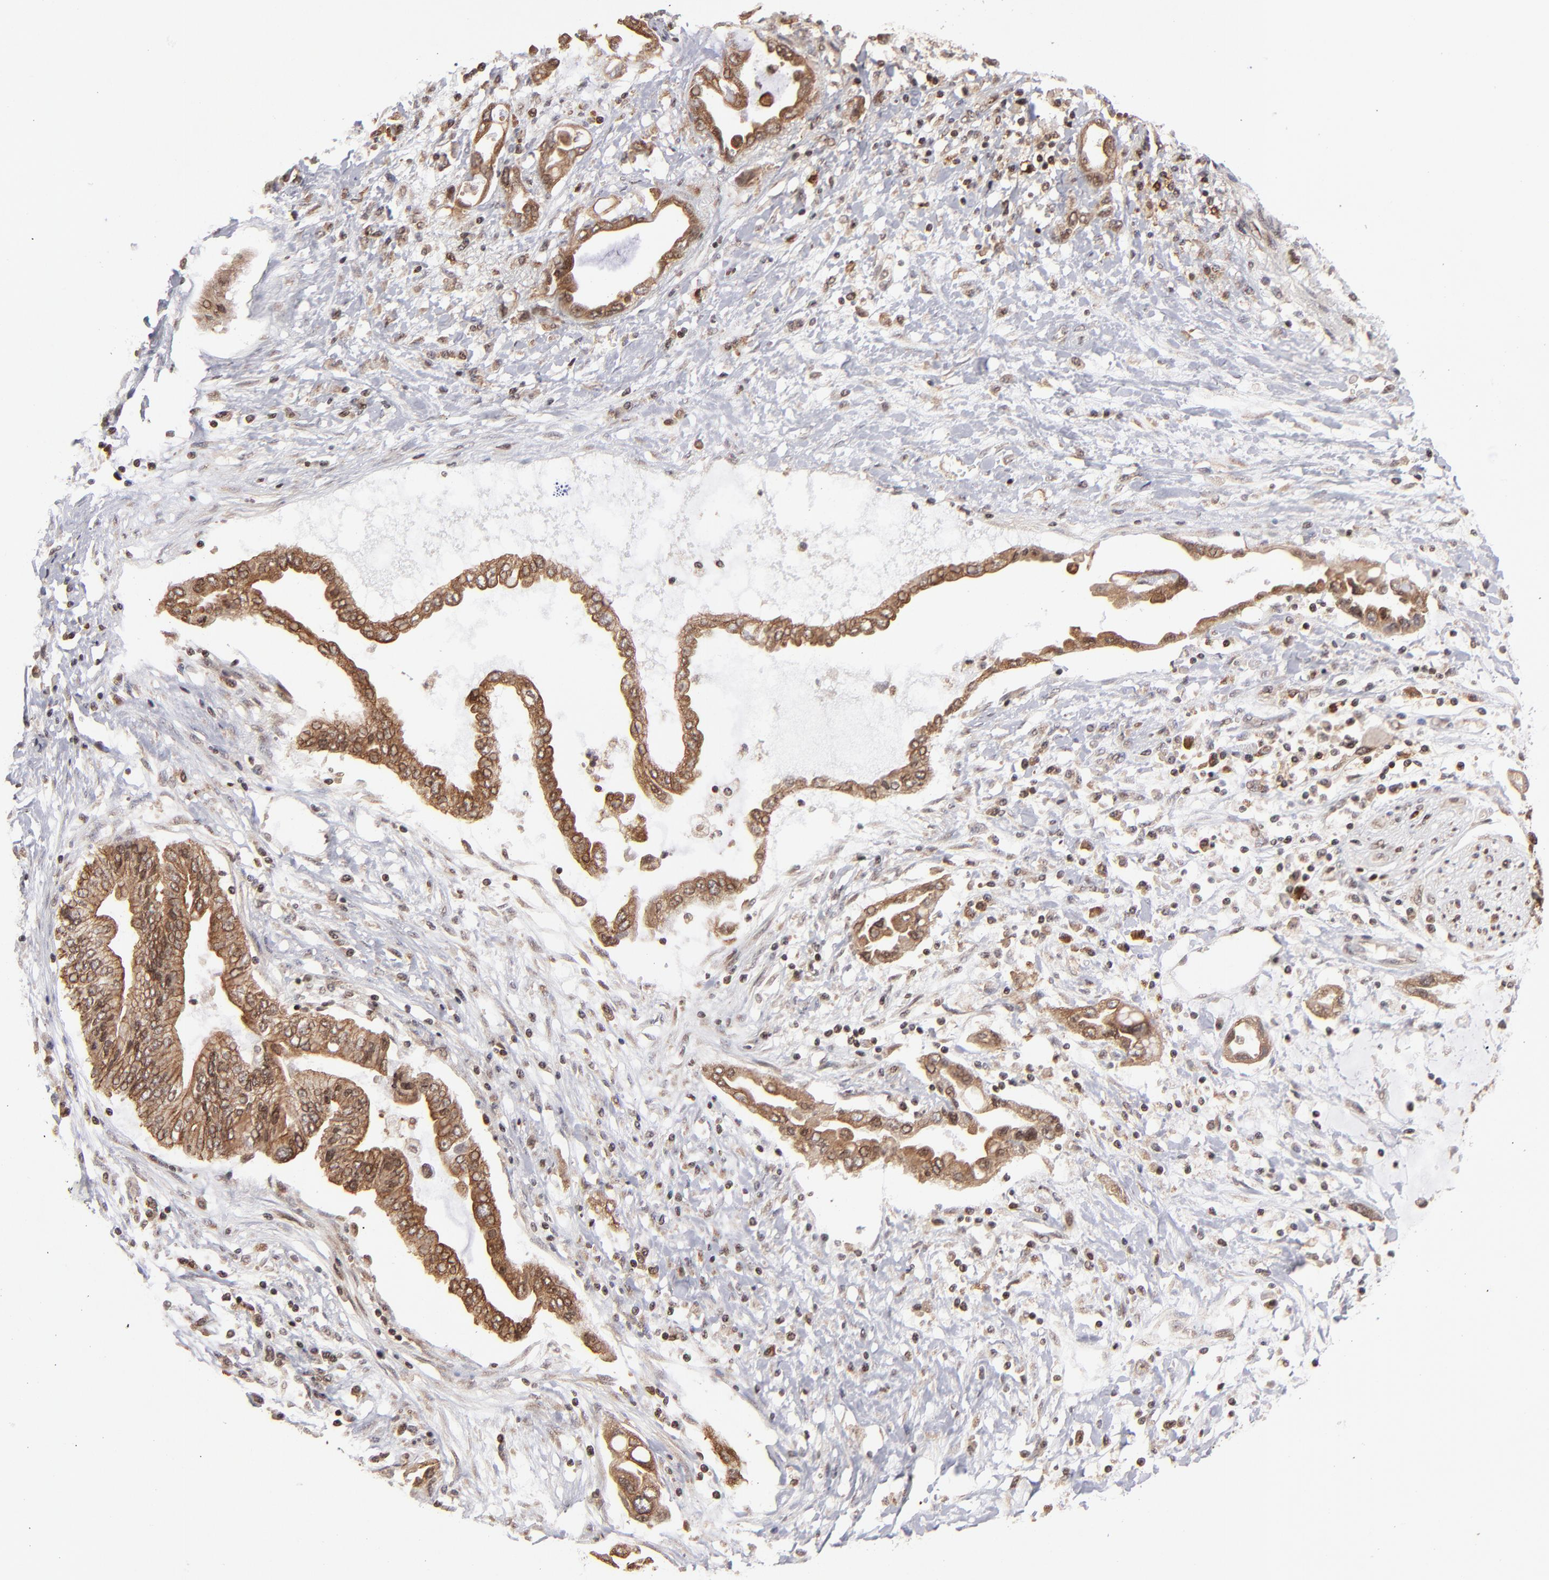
{"staining": {"intensity": "moderate", "quantity": ">75%", "location": "cytoplasmic/membranous,nuclear"}, "tissue": "pancreatic cancer", "cell_type": "Tumor cells", "image_type": "cancer", "snomed": [{"axis": "morphology", "description": "Adenocarcinoma, NOS"}, {"axis": "topography", "description": "Pancreas"}], "caption": "Protein expression analysis of human adenocarcinoma (pancreatic) reveals moderate cytoplasmic/membranous and nuclear positivity in approximately >75% of tumor cells.", "gene": "RGS6", "patient": {"sex": "female", "age": 57}}